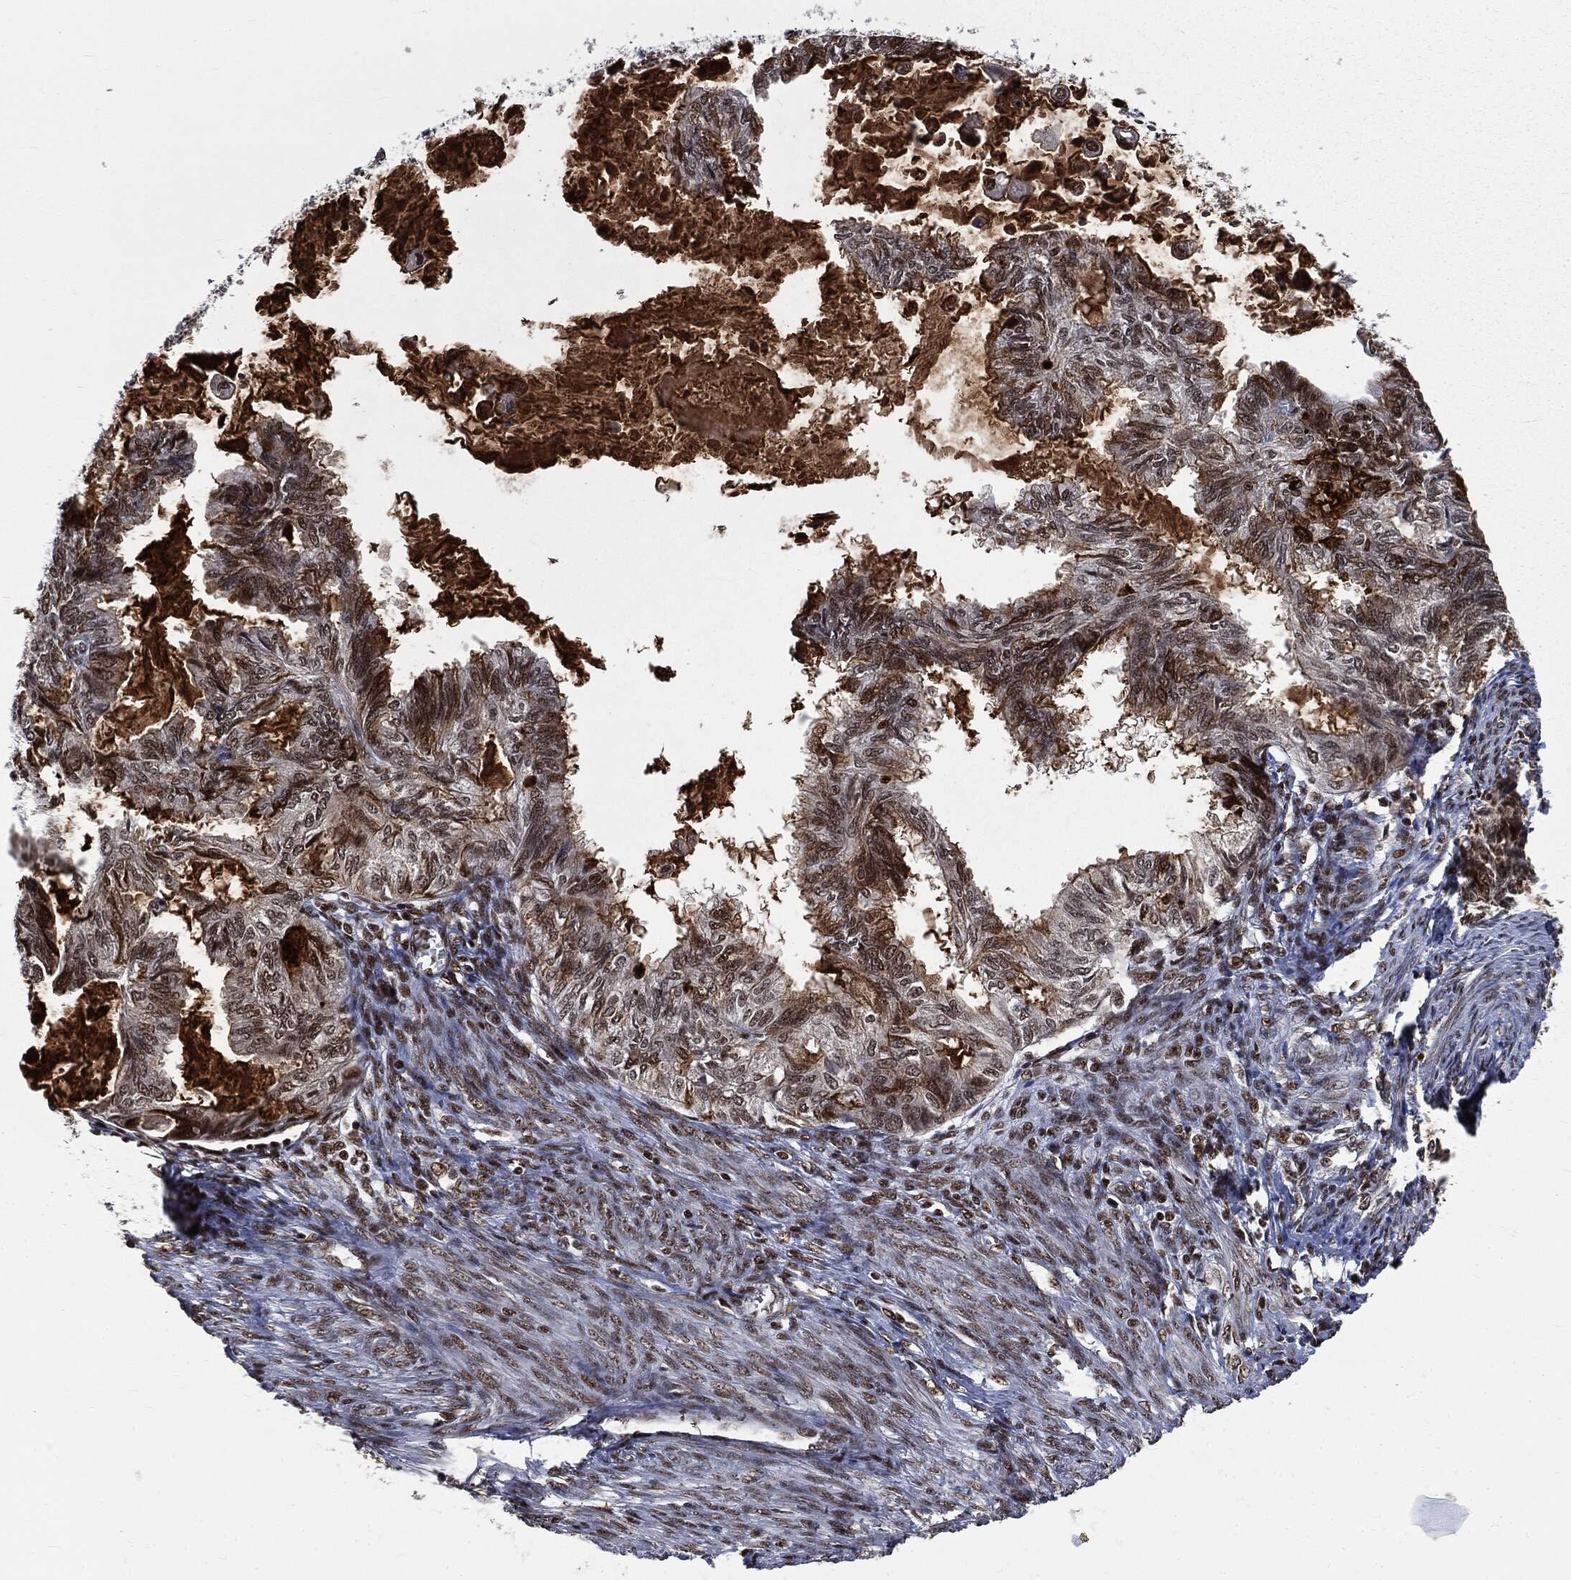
{"staining": {"intensity": "weak", "quantity": "<25%", "location": "cytoplasmic/membranous,nuclear"}, "tissue": "endometrial cancer", "cell_type": "Tumor cells", "image_type": "cancer", "snomed": [{"axis": "morphology", "description": "Adenocarcinoma, NOS"}, {"axis": "topography", "description": "Endometrium"}], "caption": "IHC micrograph of neoplastic tissue: adenocarcinoma (endometrial) stained with DAB exhibits no significant protein expression in tumor cells.", "gene": "DPH2", "patient": {"sex": "female", "age": 86}}